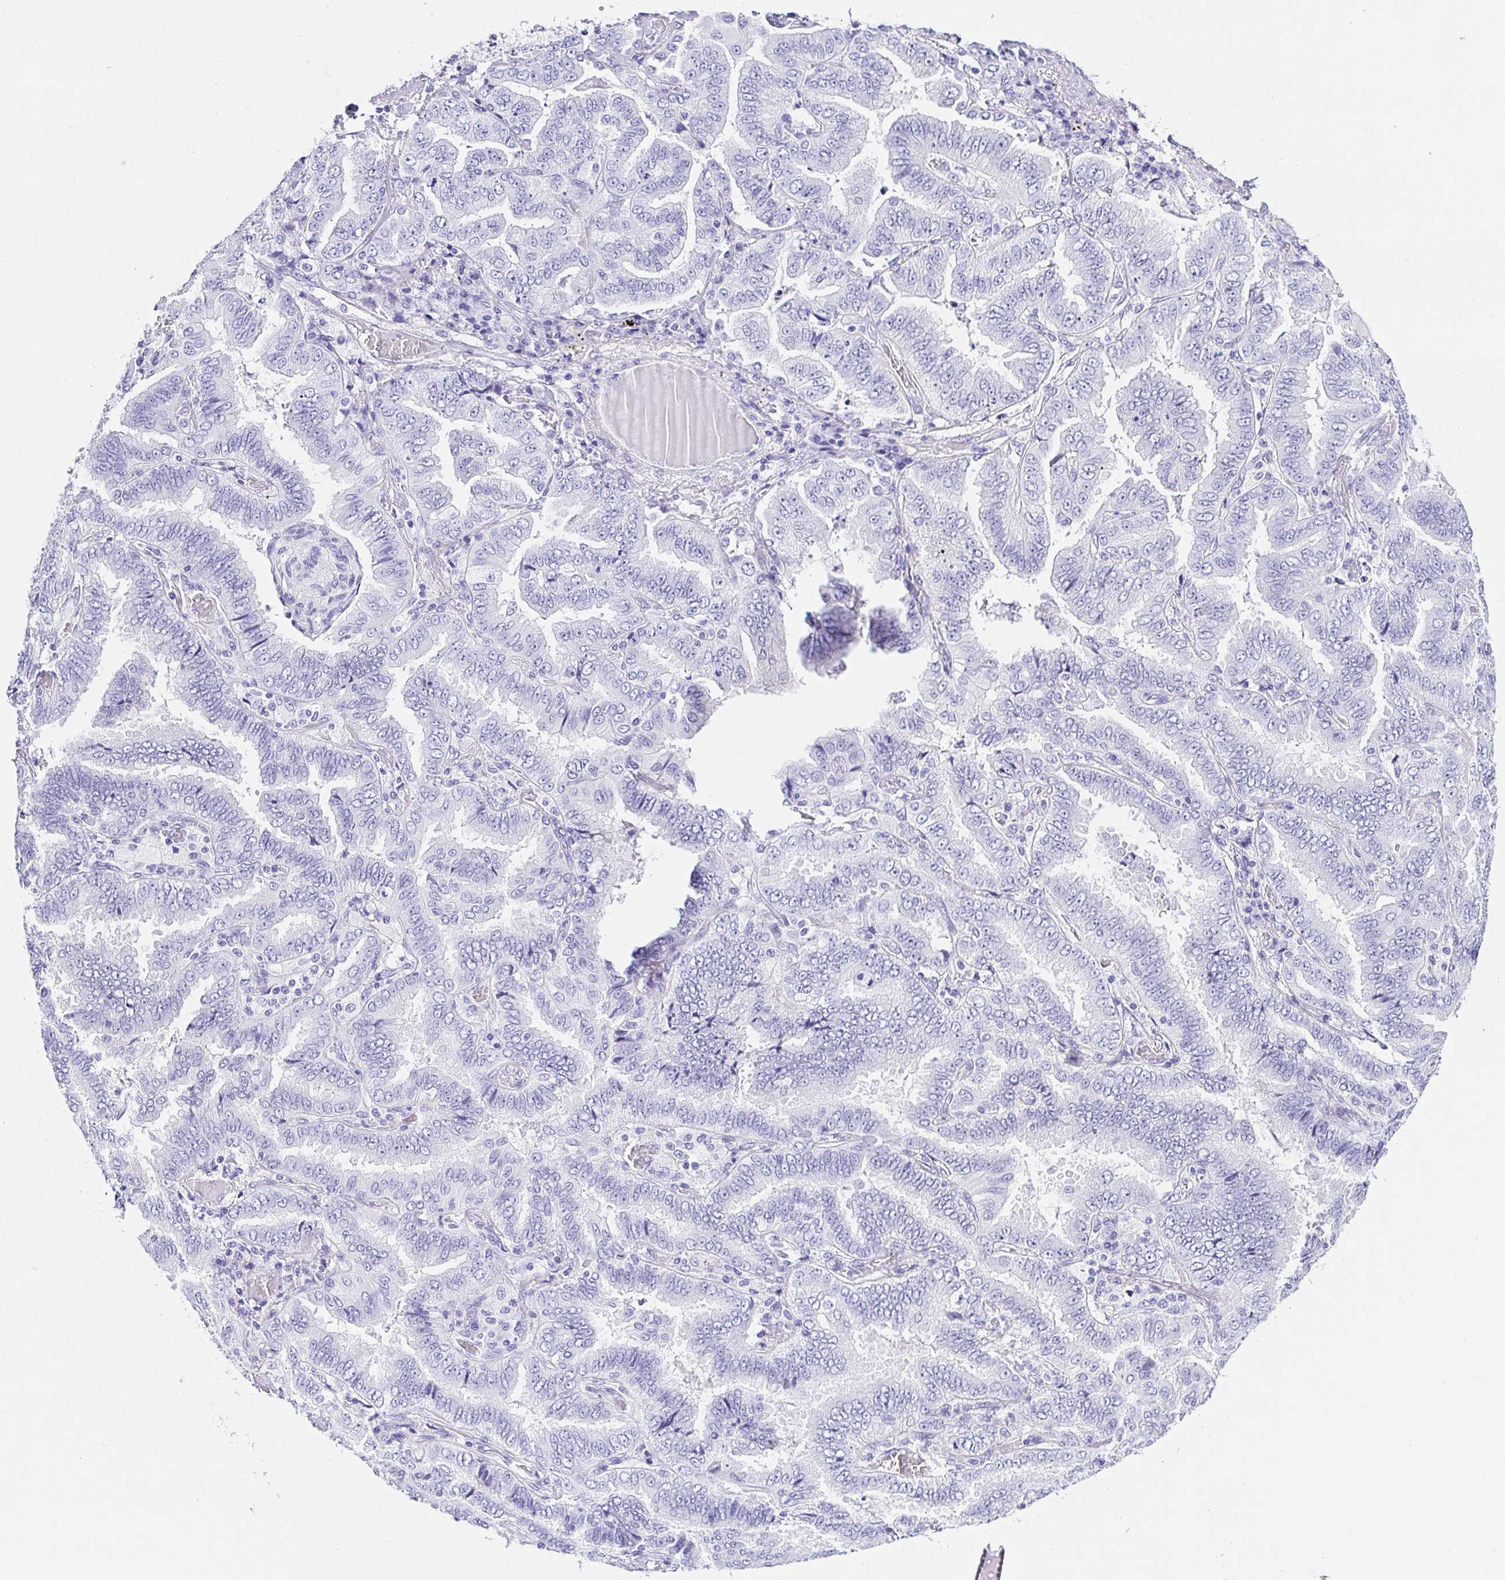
{"staining": {"intensity": "negative", "quantity": "none", "location": "none"}, "tissue": "lung cancer", "cell_type": "Tumor cells", "image_type": "cancer", "snomed": [{"axis": "morphology", "description": "Aneuploidy"}, {"axis": "morphology", "description": "Adenocarcinoma, NOS"}, {"axis": "morphology", "description": "Adenocarcinoma, metastatic, NOS"}, {"axis": "topography", "description": "Lymph node"}, {"axis": "topography", "description": "Lung"}], "caption": "The photomicrograph exhibits no staining of tumor cells in lung cancer (adenocarcinoma).", "gene": "PRAMEF19", "patient": {"sex": "female", "age": 48}}